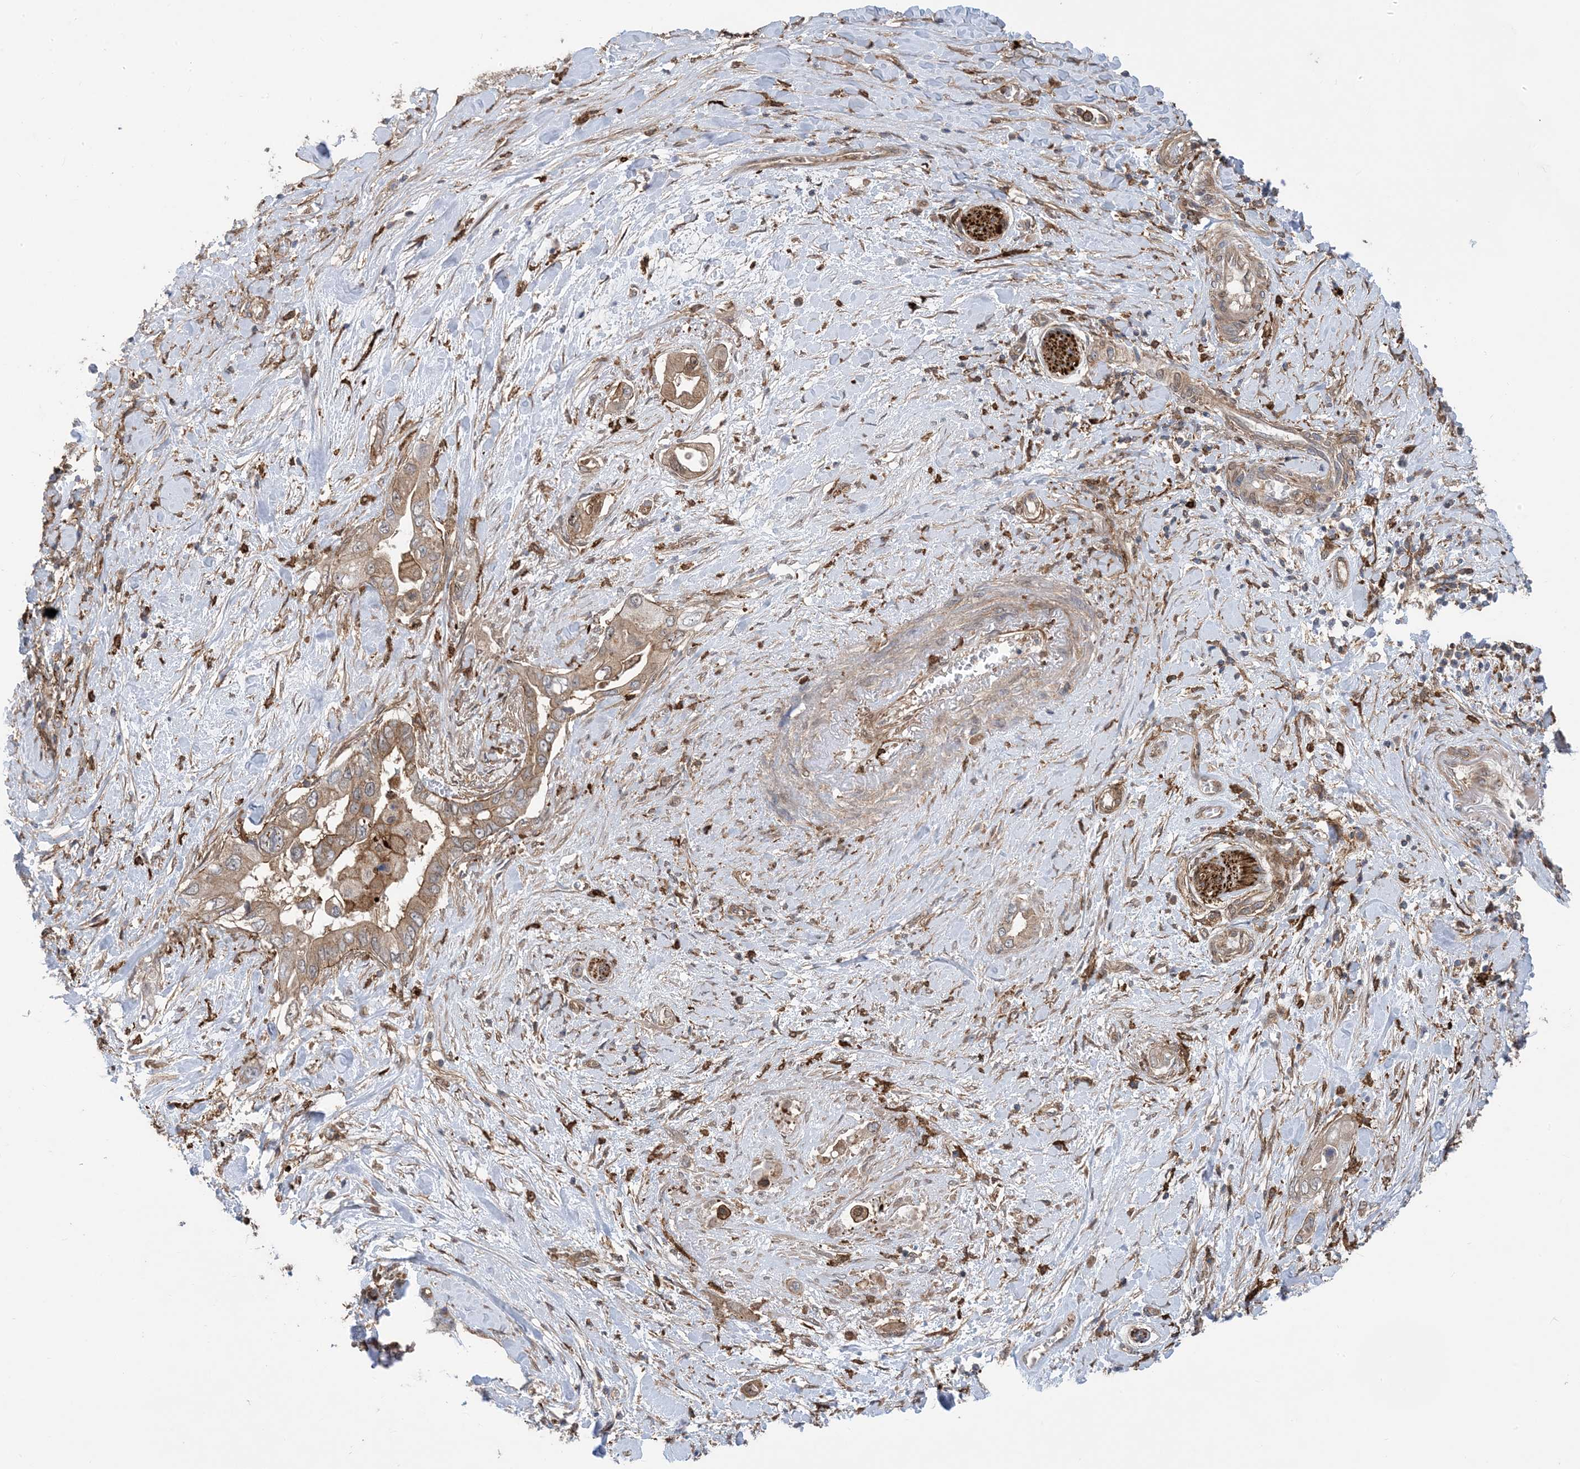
{"staining": {"intensity": "moderate", "quantity": ">75%", "location": "cytoplasmic/membranous"}, "tissue": "pancreatic cancer", "cell_type": "Tumor cells", "image_type": "cancer", "snomed": [{"axis": "morphology", "description": "Inflammation, NOS"}, {"axis": "morphology", "description": "Adenocarcinoma, NOS"}, {"axis": "topography", "description": "Pancreas"}], "caption": "Brown immunohistochemical staining in human pancreatic cancer (adenocarcinoma) displays moderate cytoplasmic/membranous staining in about >75% of tumor cells.", "gene": "HS1BP3", "patient": {"sex": "female", "age": 56}}